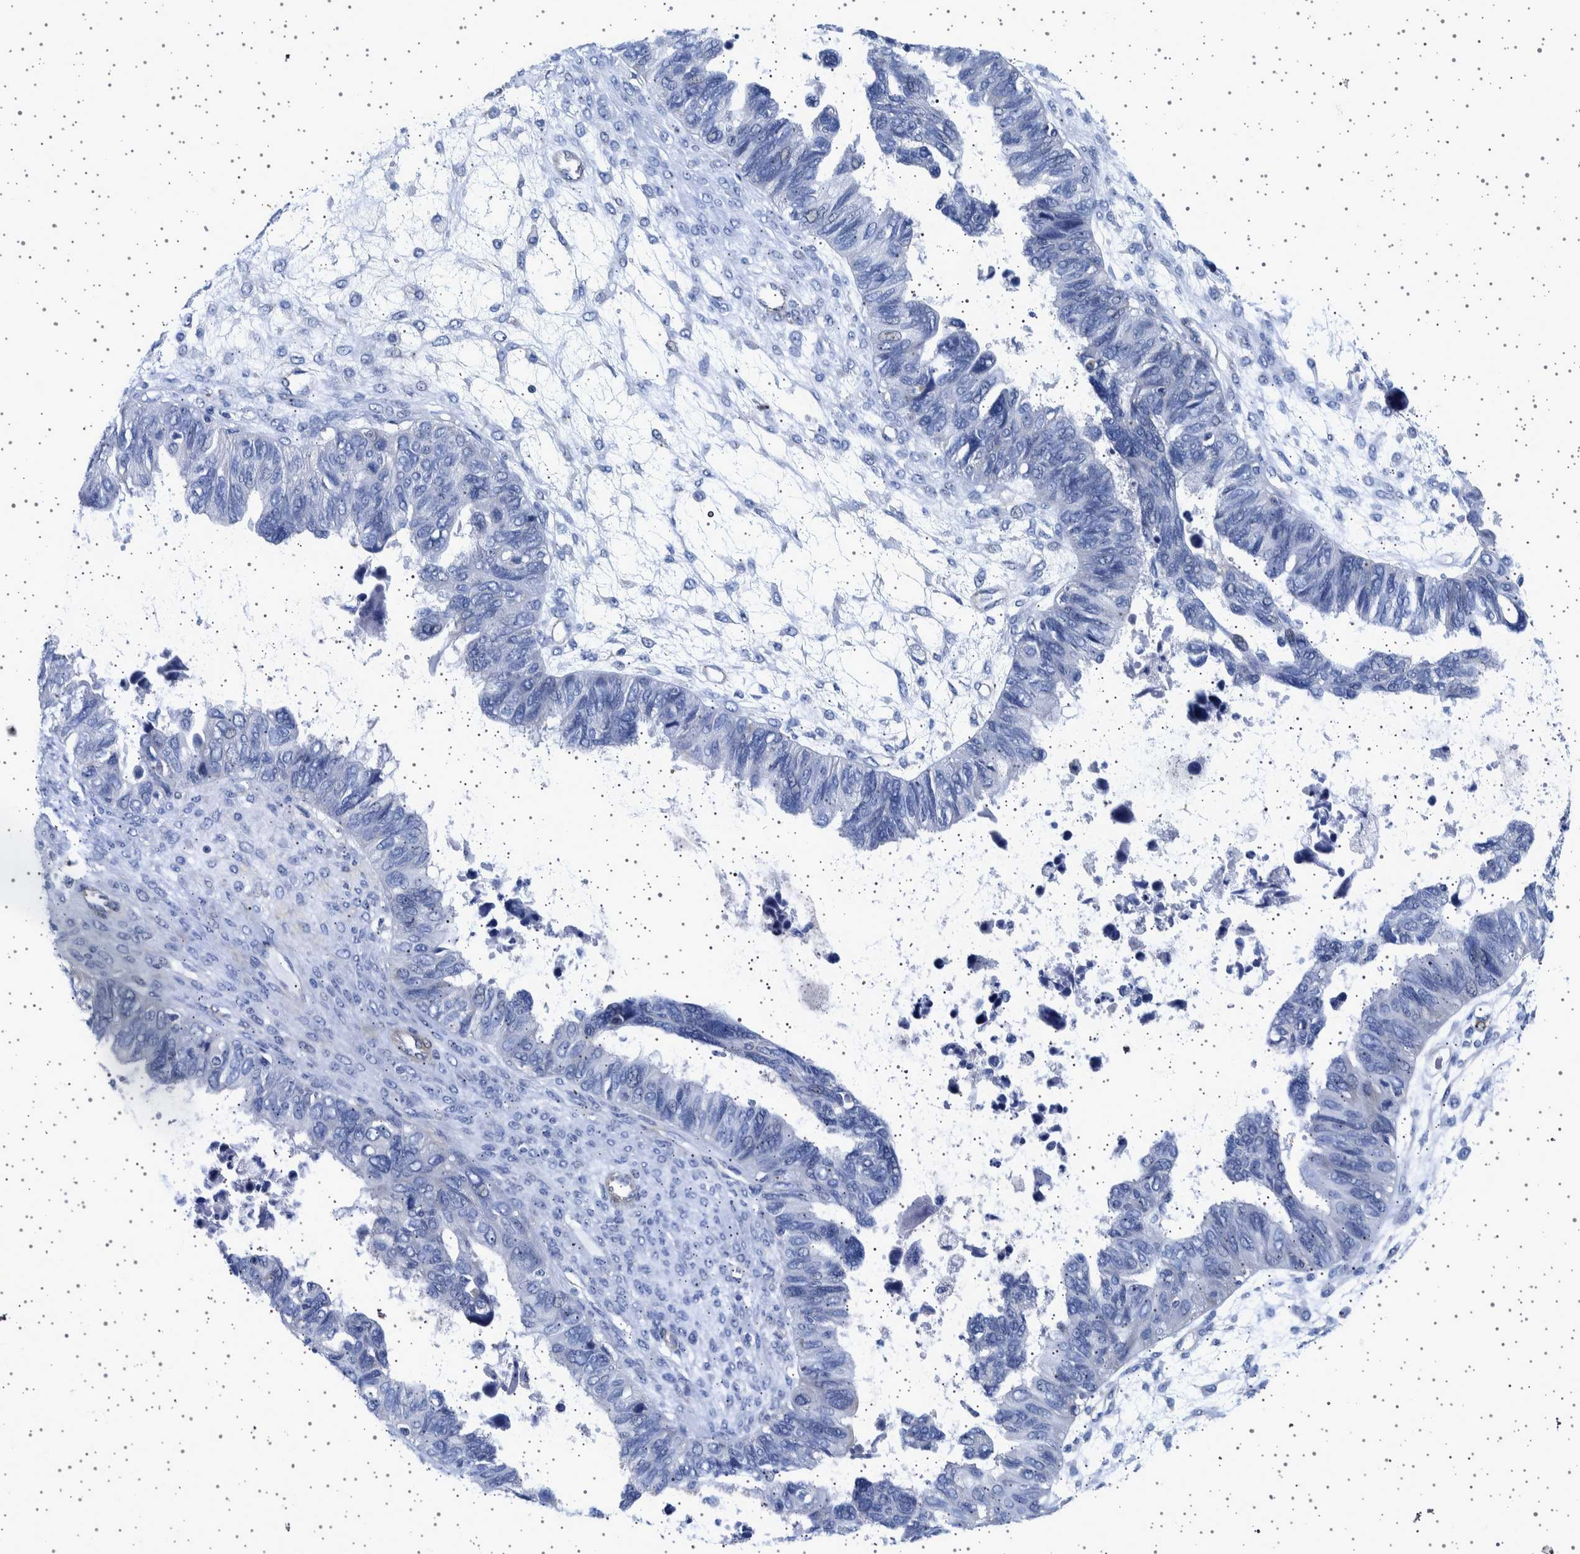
{"staining": {"intensity": "negative", "quantity": "none", "location": "none"}, "tissue": "ovarian cancer", "cell_type": "Tumor cells", "image_type": "cancer", "snomed": [{"axis": "morphology", "description": "Cystadenocarcinoma, serous, NOS"}, {"axis": "topography", "description": "Ovary"}], "caption": "There is no significant expression in tumor cells of serous cystadenocarcinoma (ovarian).", "gene": "SEPTIN4", "patient": {"sex": "female", "age": 79}}